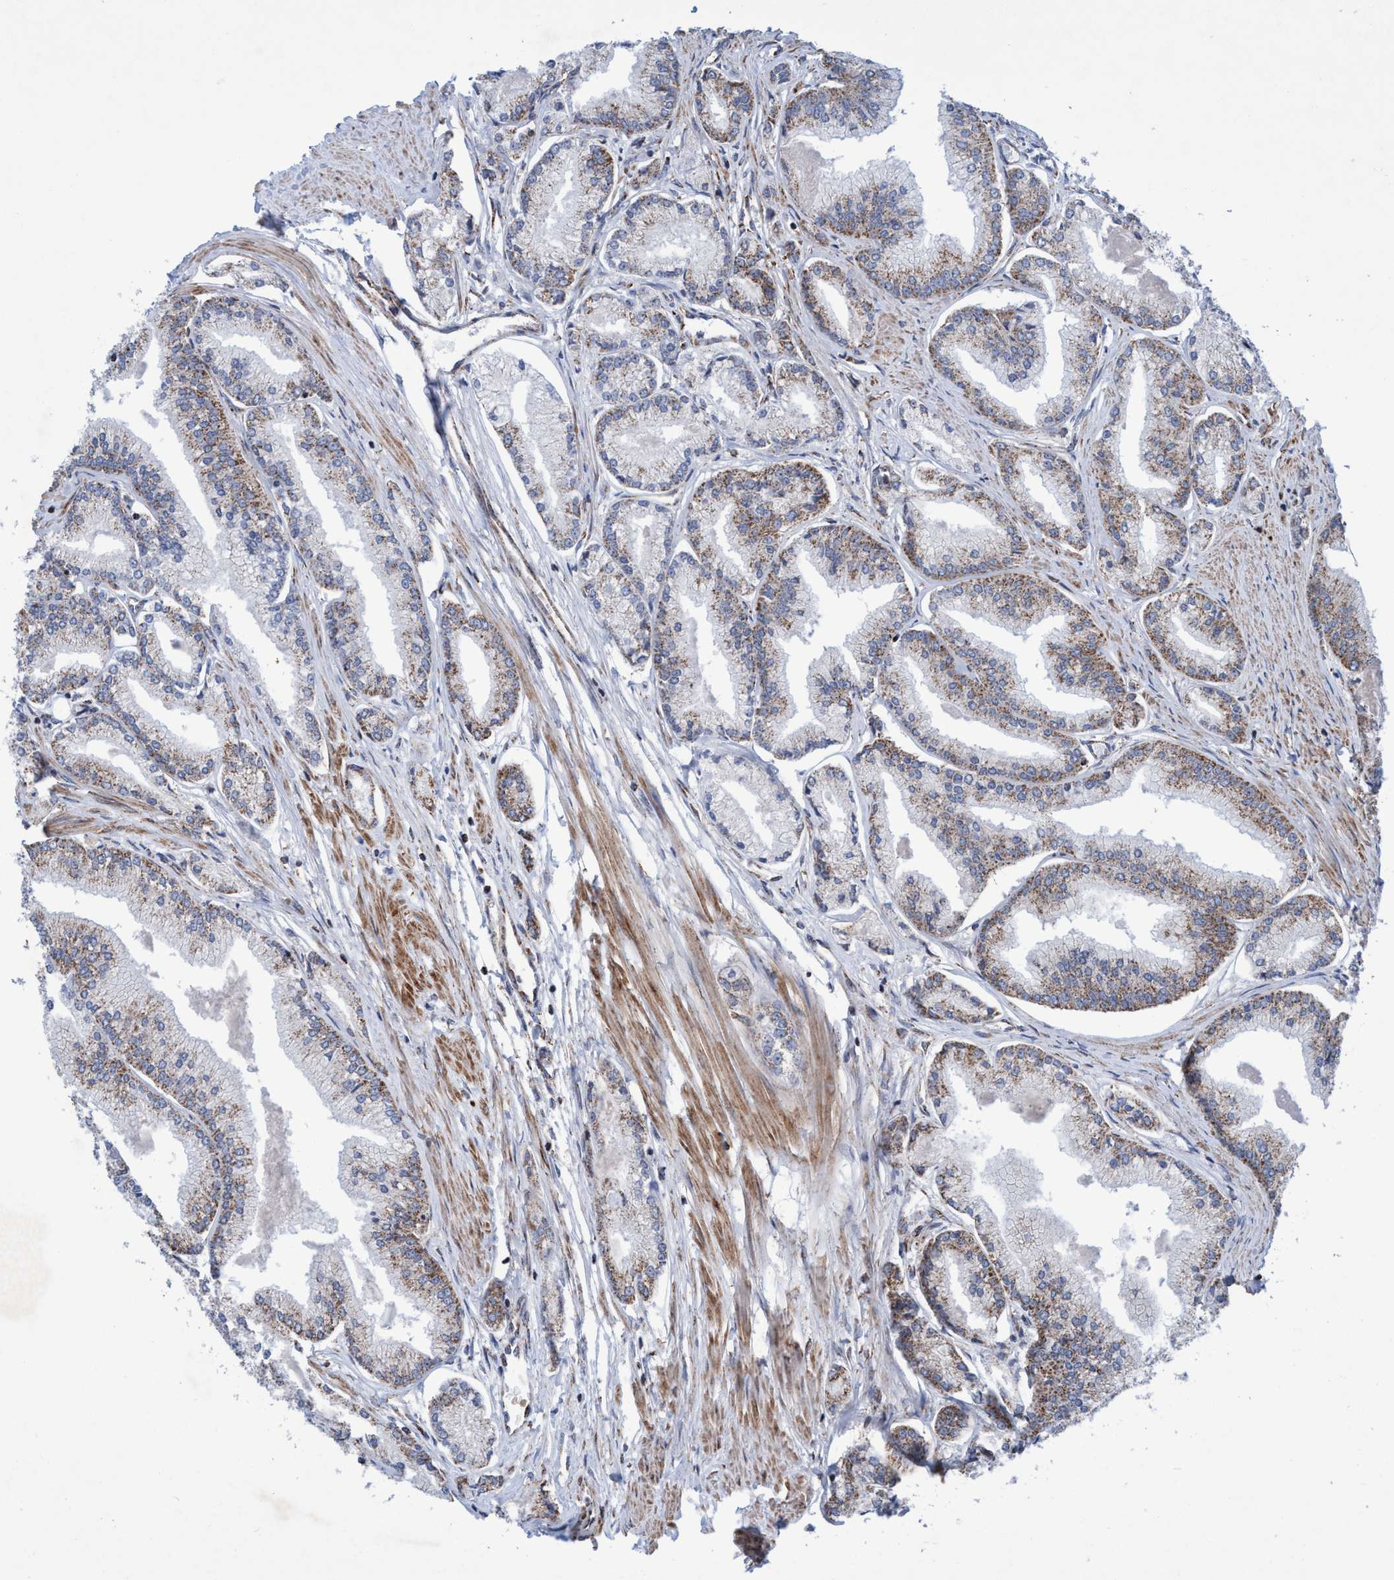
{"staining": {"intensity": "moderate", "quantity": "25%-75%", "location": "cytoplasmic/membranous"}, "tissue": "prostate cancer", "cell_type": "Tumor cells", "image_type": "cancer", "snomed": [{"axis": "morphology", "description": "Adenocarcinoma, Low grade"}, {"axis": "topography", "description": "Prostate"}], "caption": "Brown immunohistochemical staining in prostate cancer exhibits moderate cytoplasmic/membranous expression in approximately 25%-75% of tumor cells. Nuclei are stained in blue.", "gene": "POLR1F", "patient": {"sex": "male", "age": 52}}